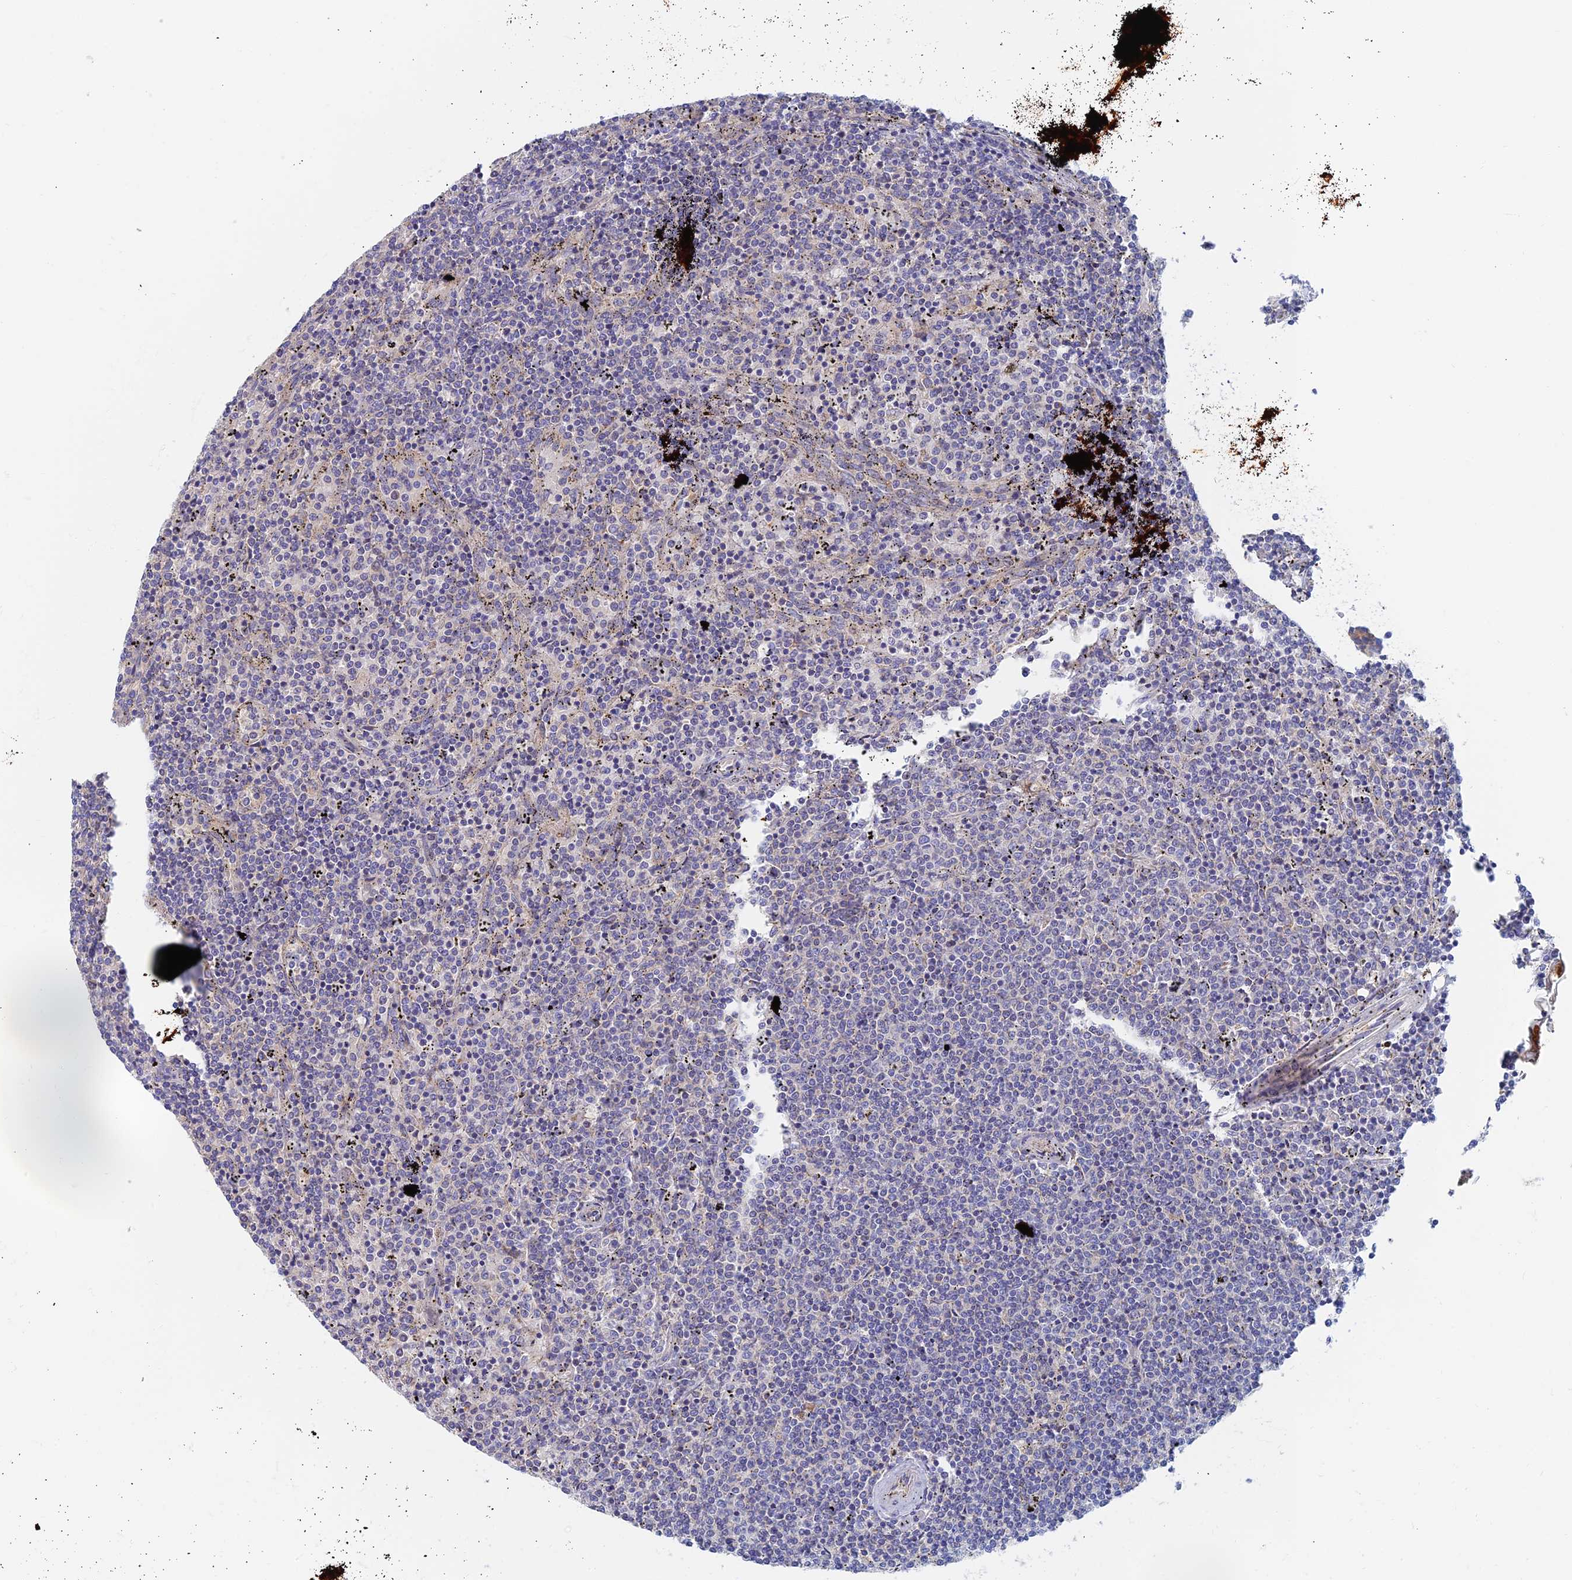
{"staining": {"intensity": "negative", "quantity": "none", "location": "none"}, "tissue": "lymphoma", "cell_type": "Tumor cells", "image_type": "cancer", "snomed": [{"axis": "morphology", "description": "Malignant lymphoma, non-Hodgkin's type, Low grade"}, {"axis": "topography", "description": "Spleen"}], "caption": "This is an immunohistochemistry image of low-grade malignant lymphoma, non-Hodgkin's type. There is no positivity in tumor cells.", "gene": "TMEM44", "patient": {"sex": "female", "age": 50}}